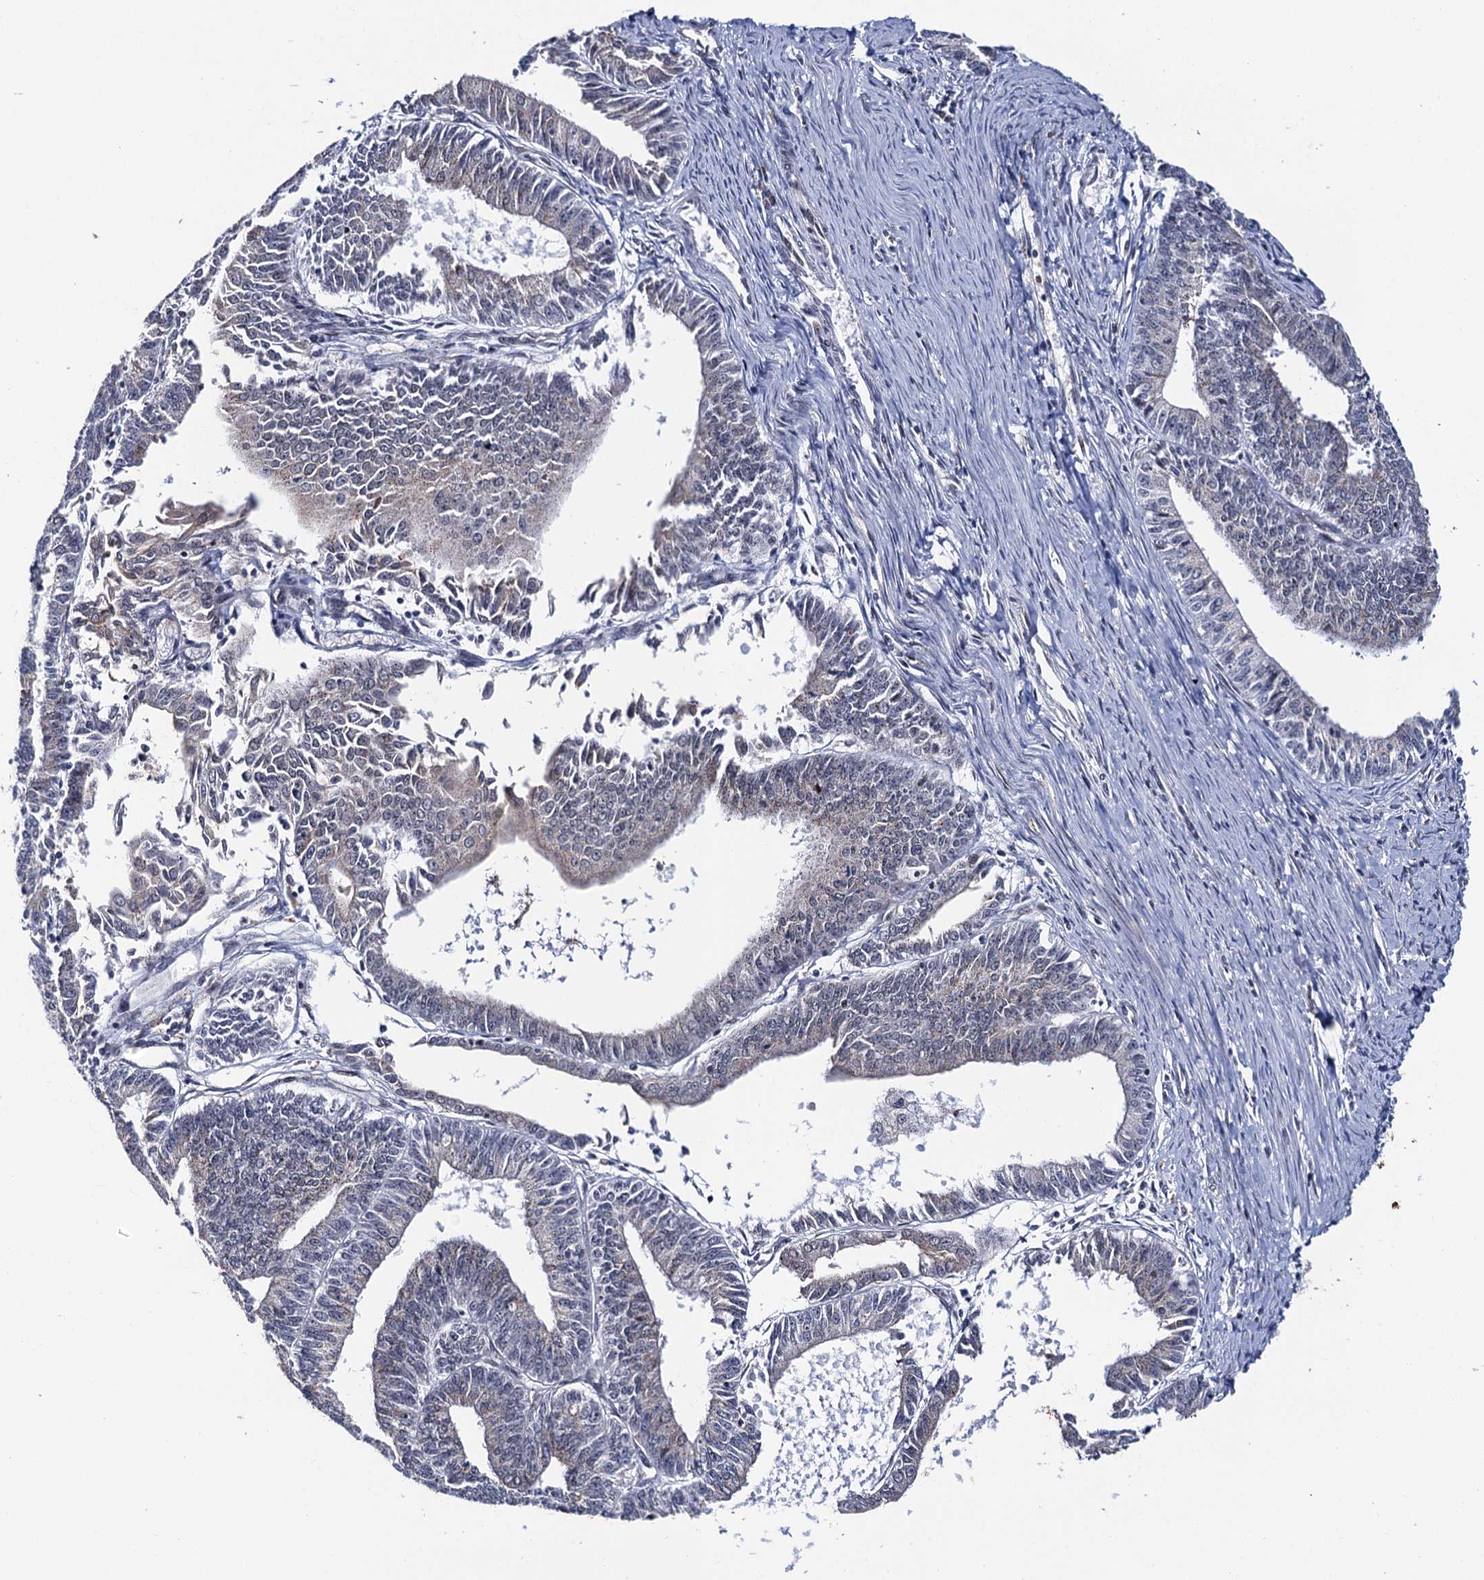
{"staining": {"intensity": "weak", "quantity": "25%-75%", "location": "cytoplasmic/membranous"}, "tissue": "endometrial cancer", "cell_type": "Tumor cells", "image_type": "cancer", "snomed": [{"axis": "morphology", "description": "Adenocarcinoma, NOS"}, {"axis": "topography", "description": "Endometrium"}], "caption": "Protein expression analysis of endometrial adenocarcinoma demonstrates weak cytoplasmic/membranous staining in about 25%-75% of tumor cells. Using DAB (3,3'-diaminobenzidine) (brown) and hematoxylin (blue) stains, captured at high magnification using brightfield microscopy.", "gene": "THAP2", "patient": {"sex": "female", "age": 73}}